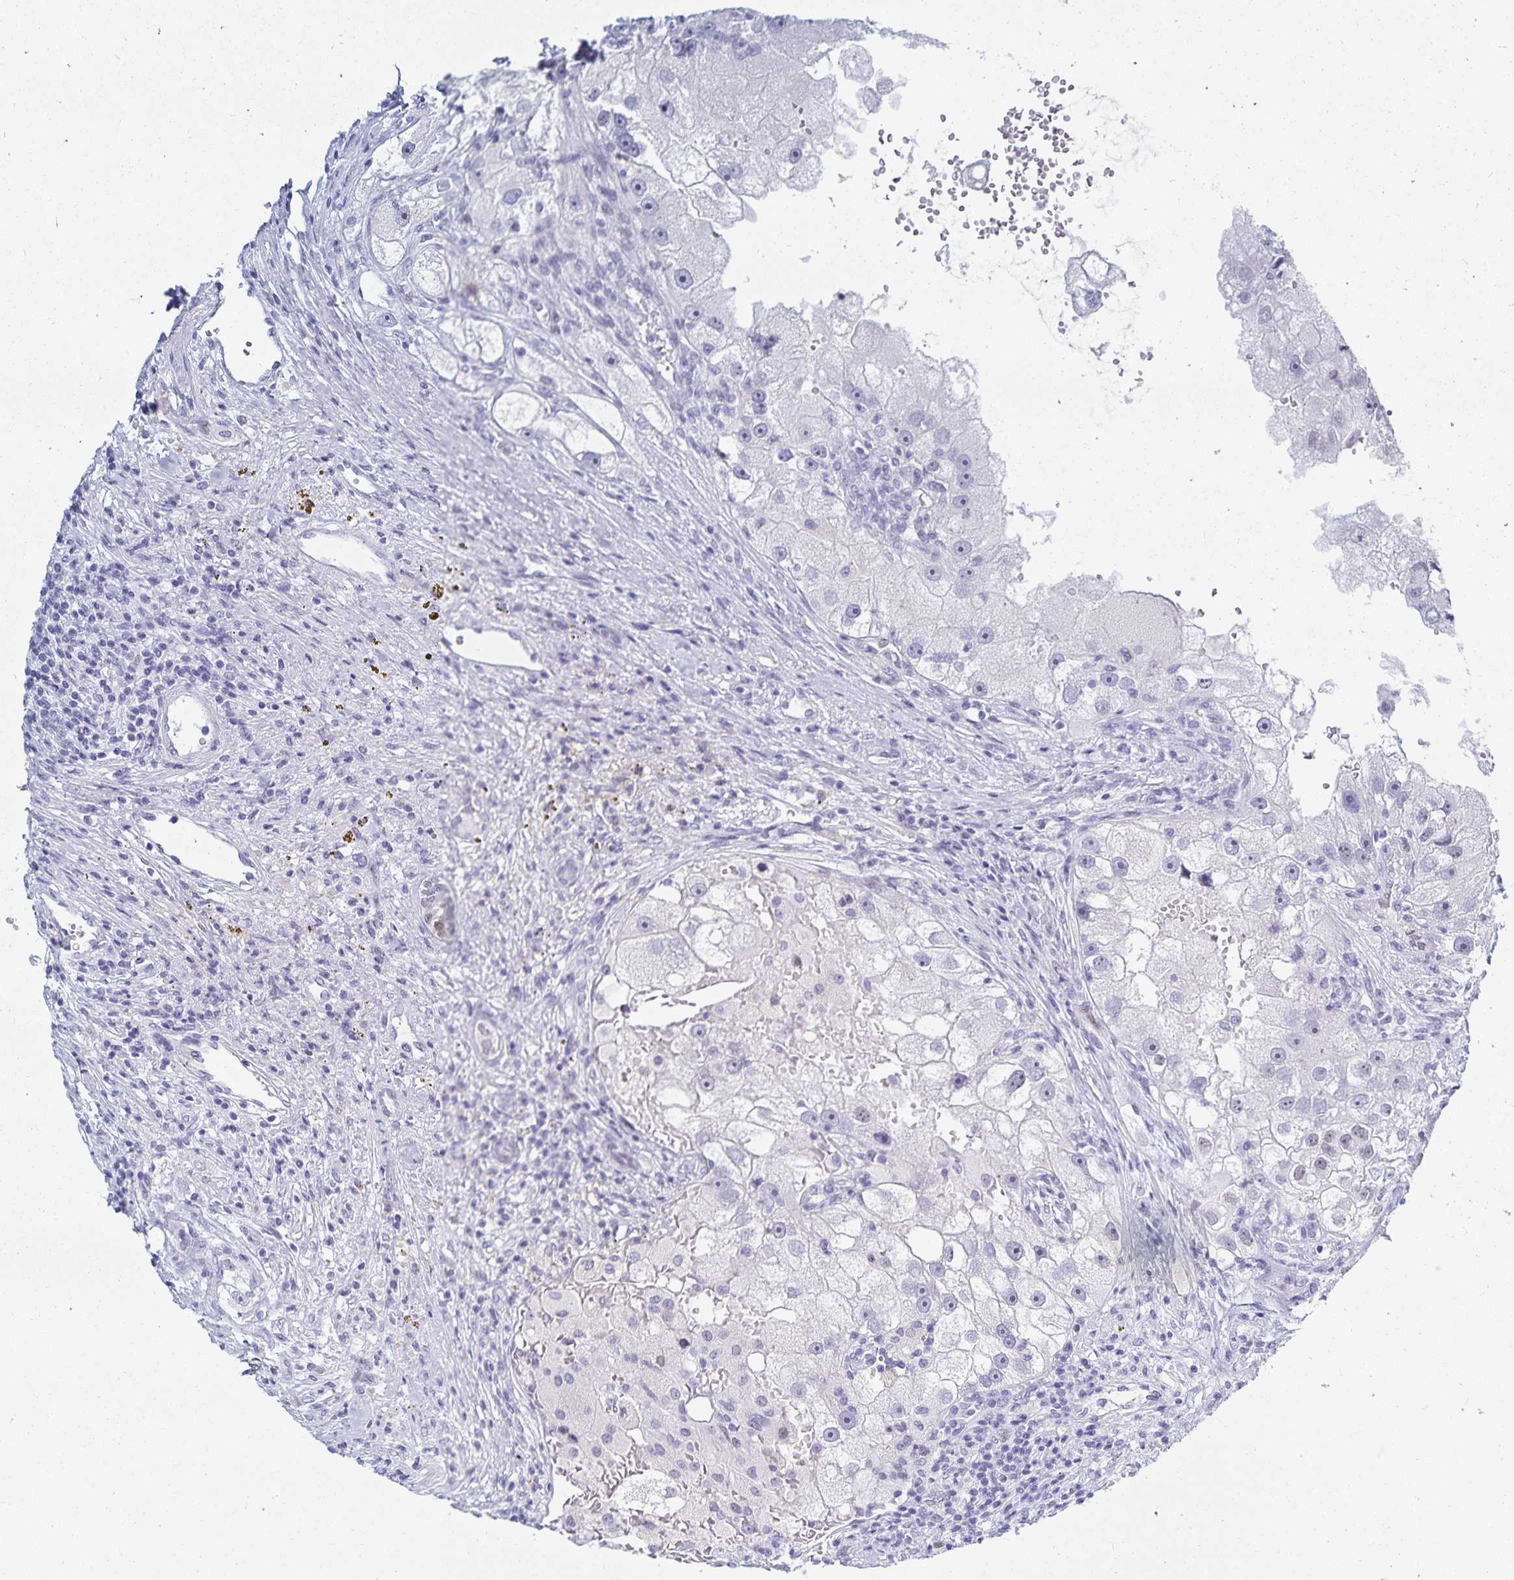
{"staining": {"intensity": "negative", "quantity": "none", "location": "none"}, "tissue": "renal cancer", "cell_type": "Tumor cells", "image_type": "cancer", "snomed": [{"axis": "morphology", "description": "Adenocarcinoma, NOS"}, {"axis": "topography", "description": "Kidney"}], "caption": "Renal cancer (adenocarcinoma) stained for a protein using immunohistochemistry displays no expression tumor cells.", "gene": "HMGB3", "patient": {"sex": "male", "age": 63}}